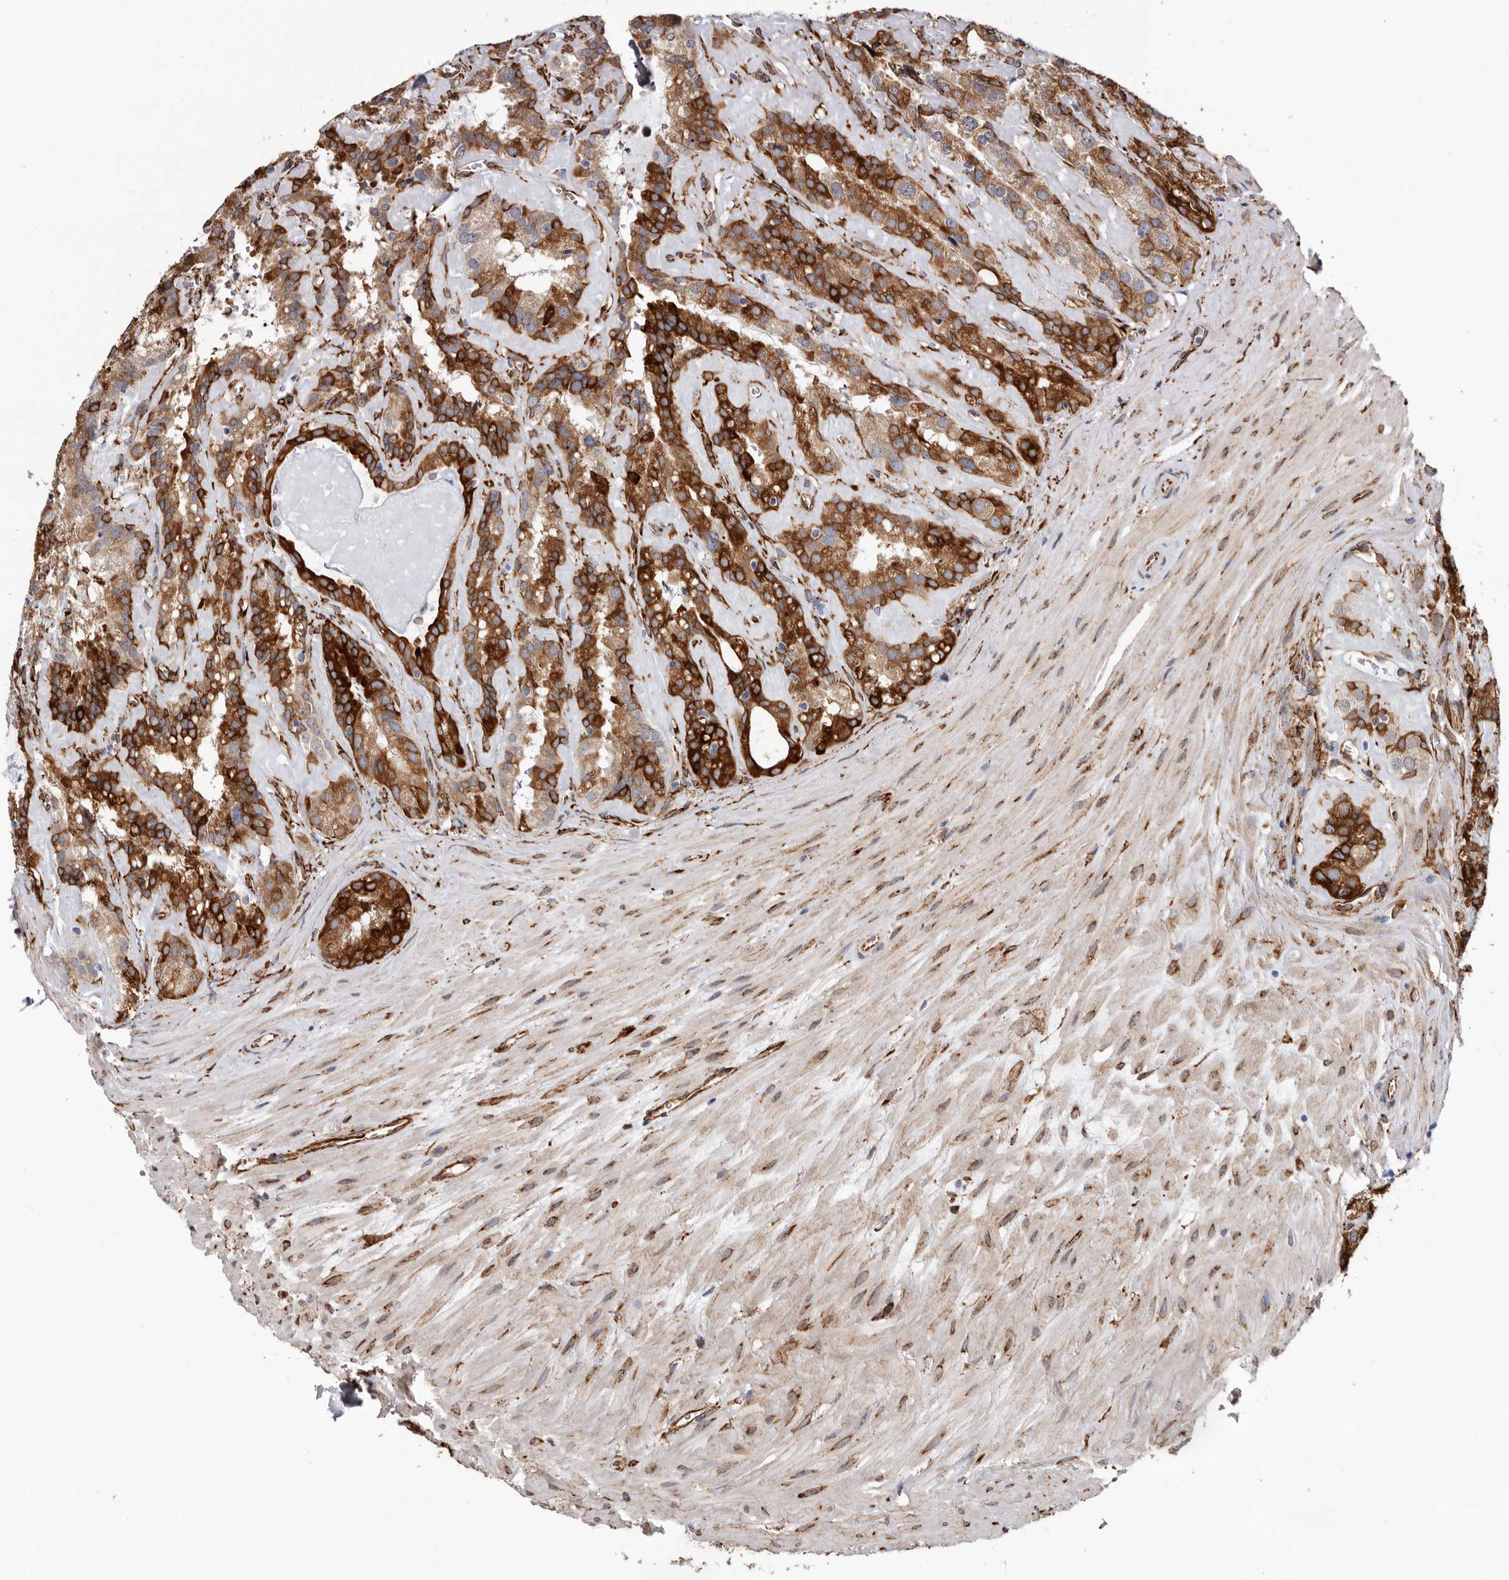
{"staining": {"intensity": "strong", "quantity": ">75%", "location": "cytoplasmic/membranous"}, "tissue": "seminal vesicle", "cell_type": "Glandular cells", "image_type": "normal", "snomed": [{"axis": "morphology", "description": "Normal tissue, NOS"}, {"axis": "topography", "description": "Prostate"}, {"axis": "topography", "description": "Seminal veicle"}], "caption": "Unremarkable seminal vesicle displays strong cytoplasmic/membranous positivity in about >75% of glandular cells.", "gene": "SEMA3E", "patient": {"sex": "male", "age": 59}}